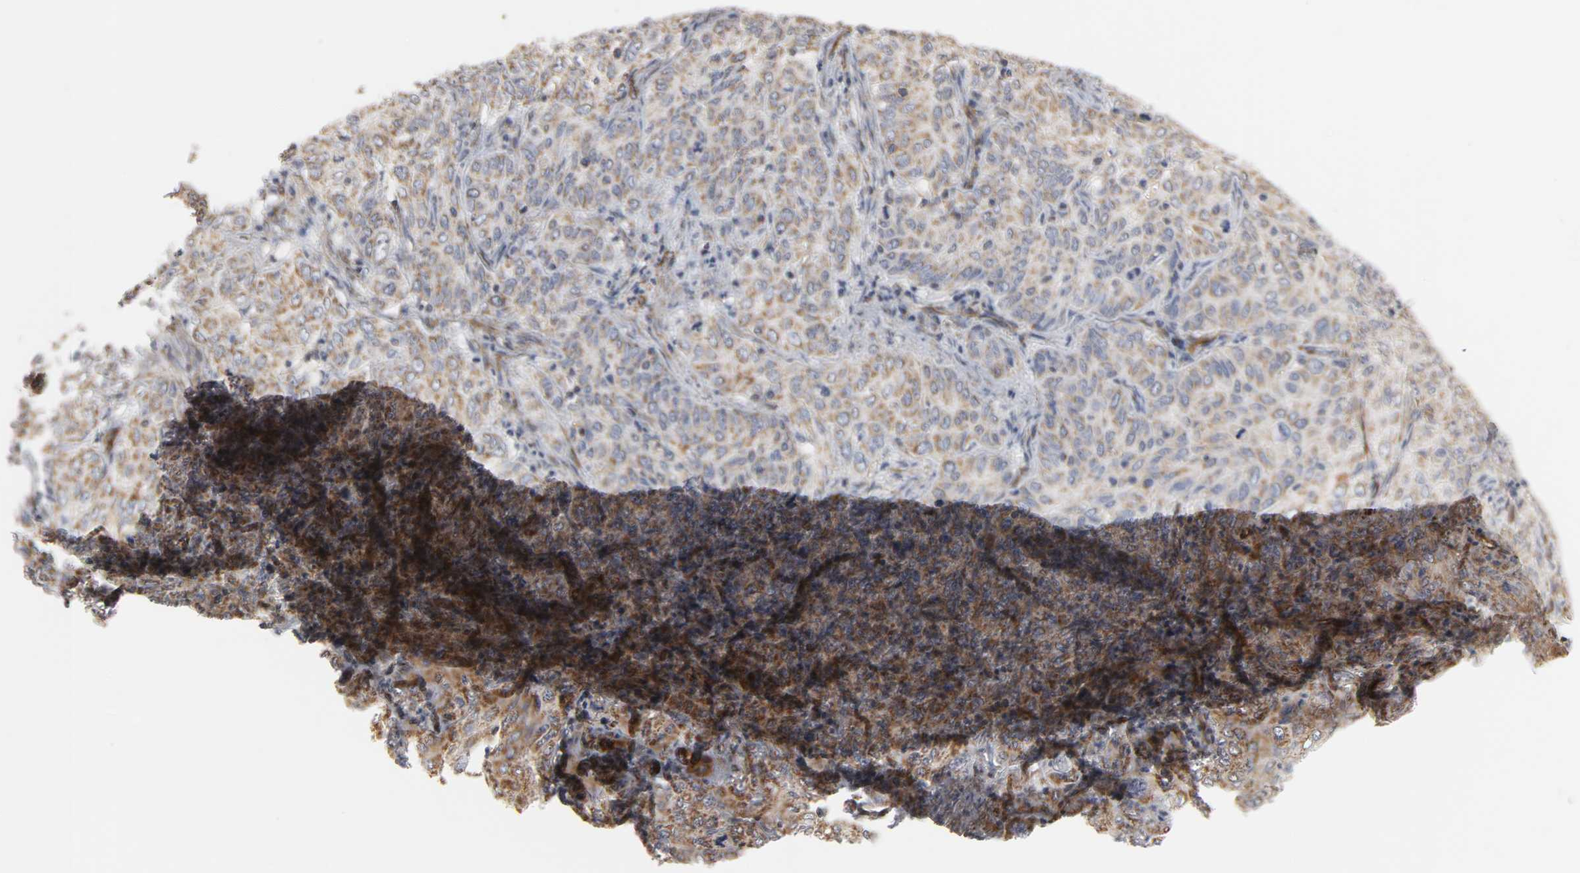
{"staining": {"intensity": "weak", "quantity": ">75%", "location": "cytoplasmic/membranous"}, "tissue": "cervical cancer", "cell_type": "Tumor cells", "image_type": "cancer", "snomed": [{"axis": "morphology", "description": "Squamous cell carcinoma, NOS"}, {"axis": "topography", "description": "Cervix"}], "caption": "An immunohistochemistry (IHC) micrograph of neoplastic tissue is shown. Protein staining in brown labels weak cytoplasmic/membranous positivity in cervical squamous cell carcinoma within tumor cells.", "gene": "GNG2", "patient": {"sex": "female", "age": 38}}